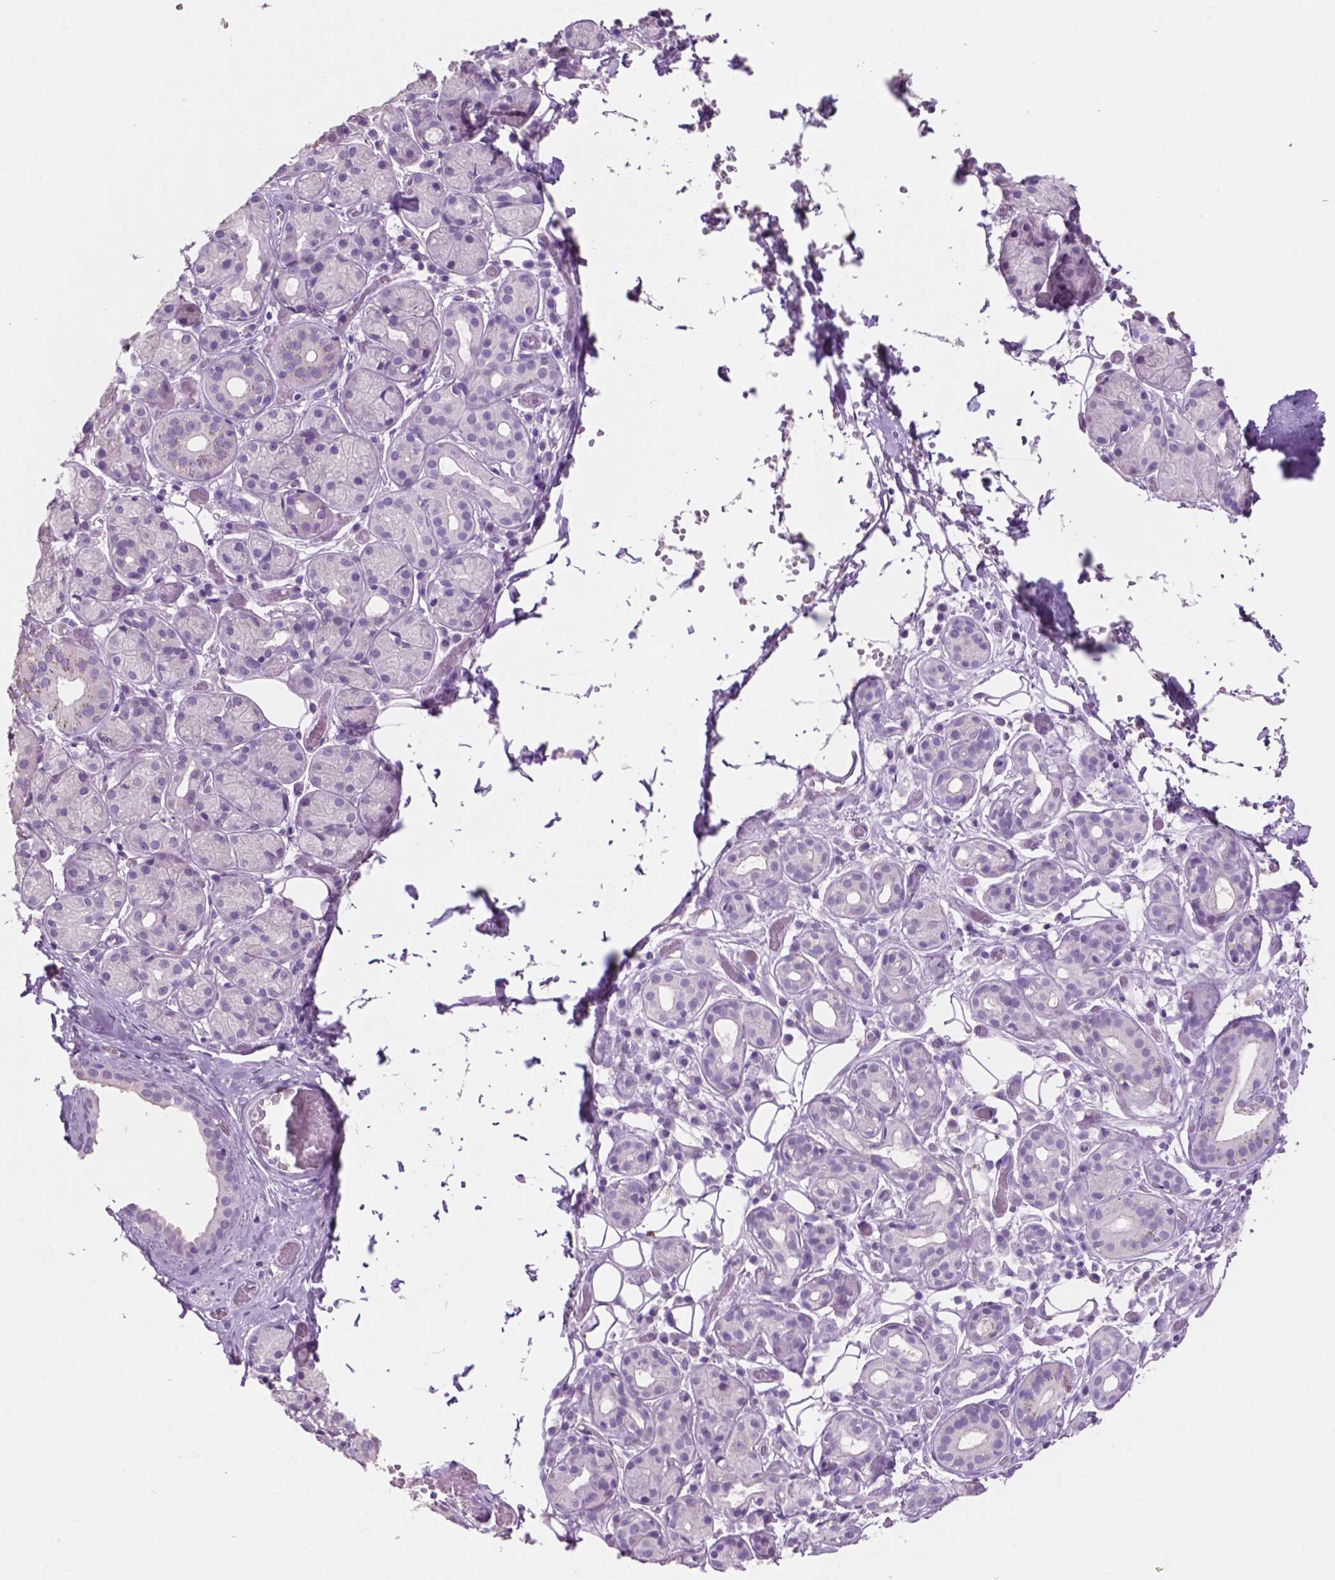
{"staining": {"intensity": "negative", "quantity": "none", "location": "none"}, "tissue": "salivary gland", "cell_type": "Glandular cells", "image_type": "normal", "snomed": [{"axis": "morphology", "description": "Normal tissue, NOS"}, {"axis": "topography", "description": "Salivary gland"}, {"axis": "topography", "description": "Peripheral nerve tissue"}], "caption": "Glandular cells show no significant protein expression in unremarkable salivary gland. The staining was performed using DAB to visualize the protein expression in brown, while the nuclei were stained in blue with hematoxylin (Magnification: 20x).", "gene": "IDO1", "patient": {"sex": "male", "age": 71}}